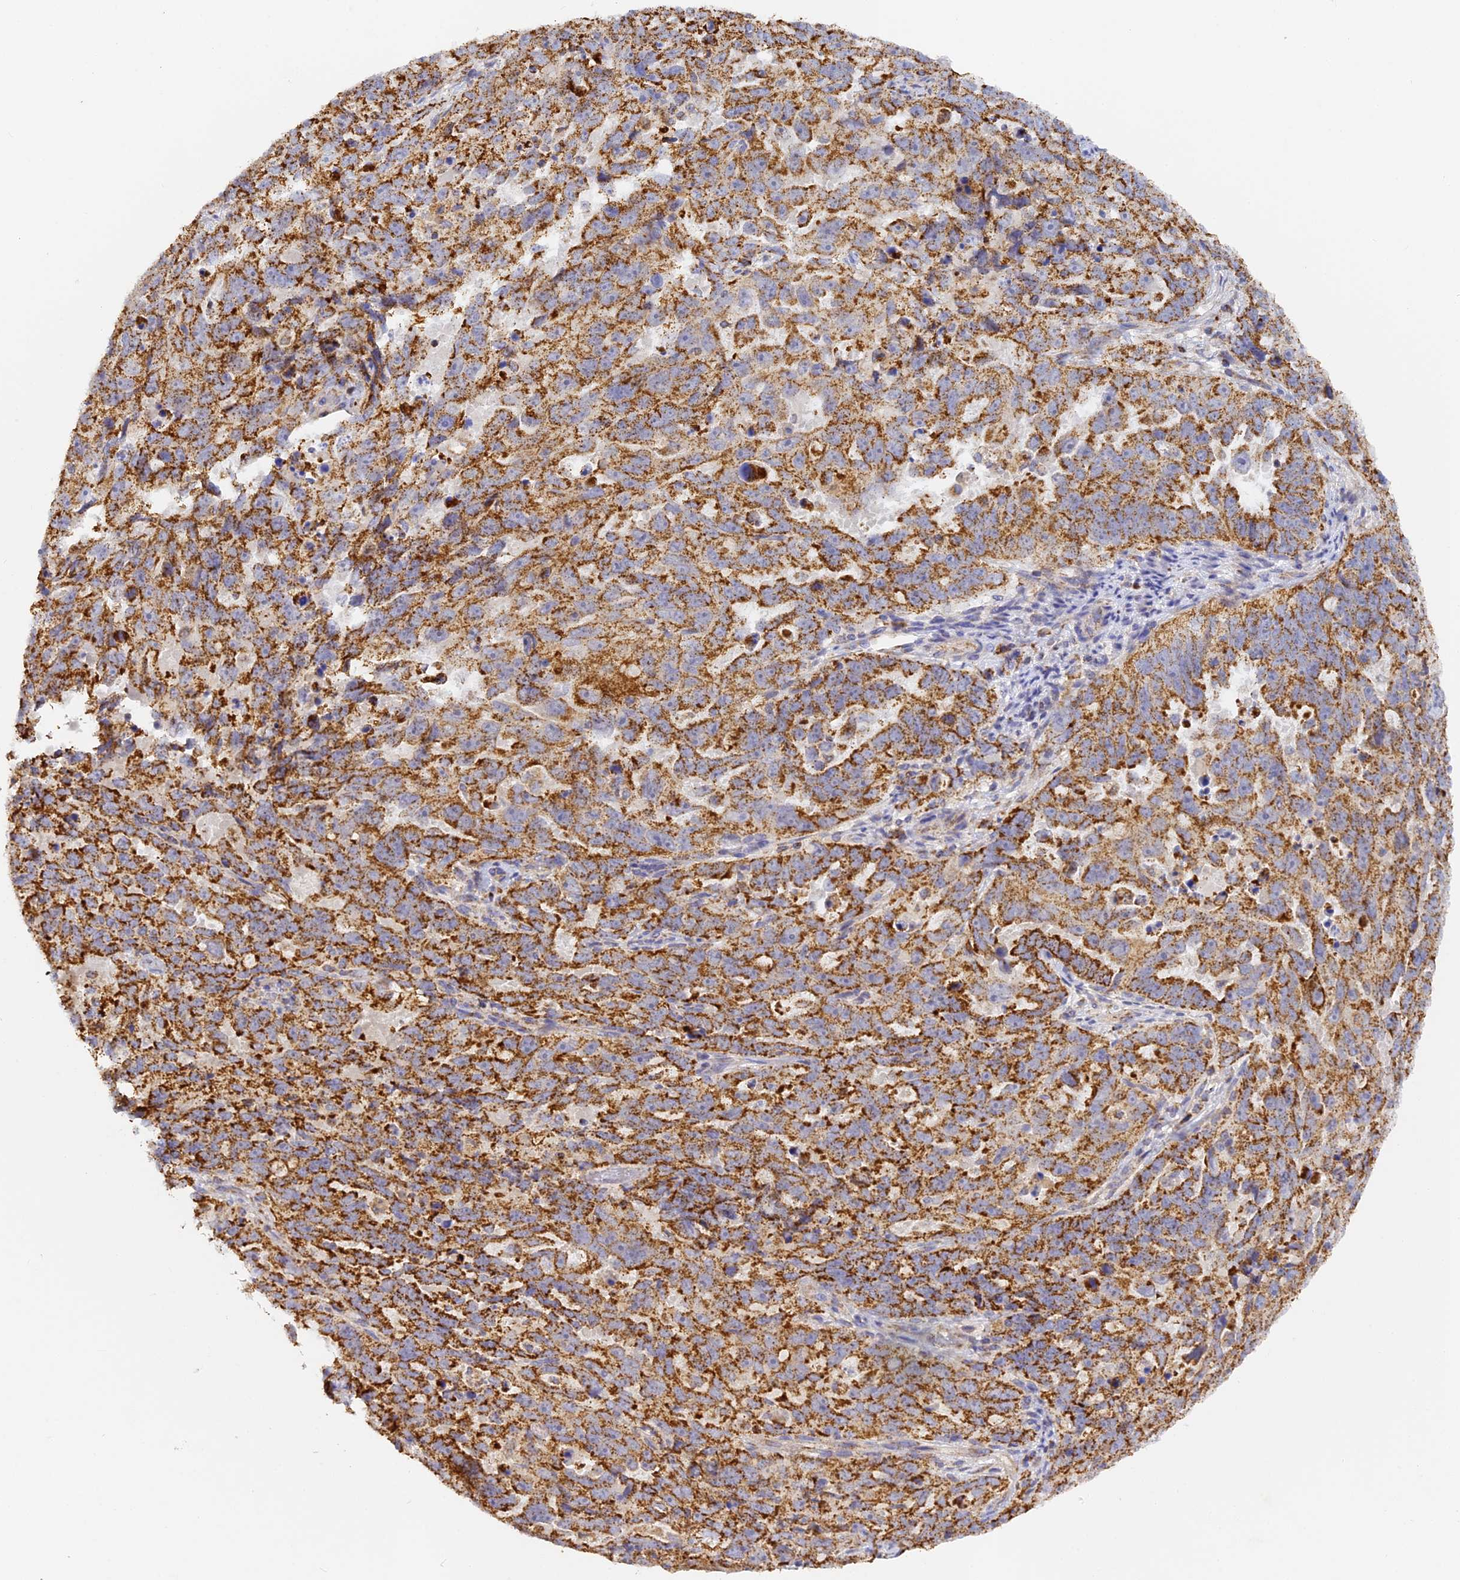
{"staining": {"intensity": "strong", "quantity": ">75%", "location": "cytoplasmic/membranous"}, "tissue": "endometrial cancer", "cell_type": "Tumor cells", "image_type": "cancer", "snomed": [{"axis": "morphology", "description": "Adenocarcinoma, NOS"}, {"axis": "topography", "description": "Endometrium"}], "caption": "Human endometrial cancer stained with a protein marker exhibits strong staining in tumor cells.", "gene": "DONSON", "patient": {"sex": "female", "age": 65}}